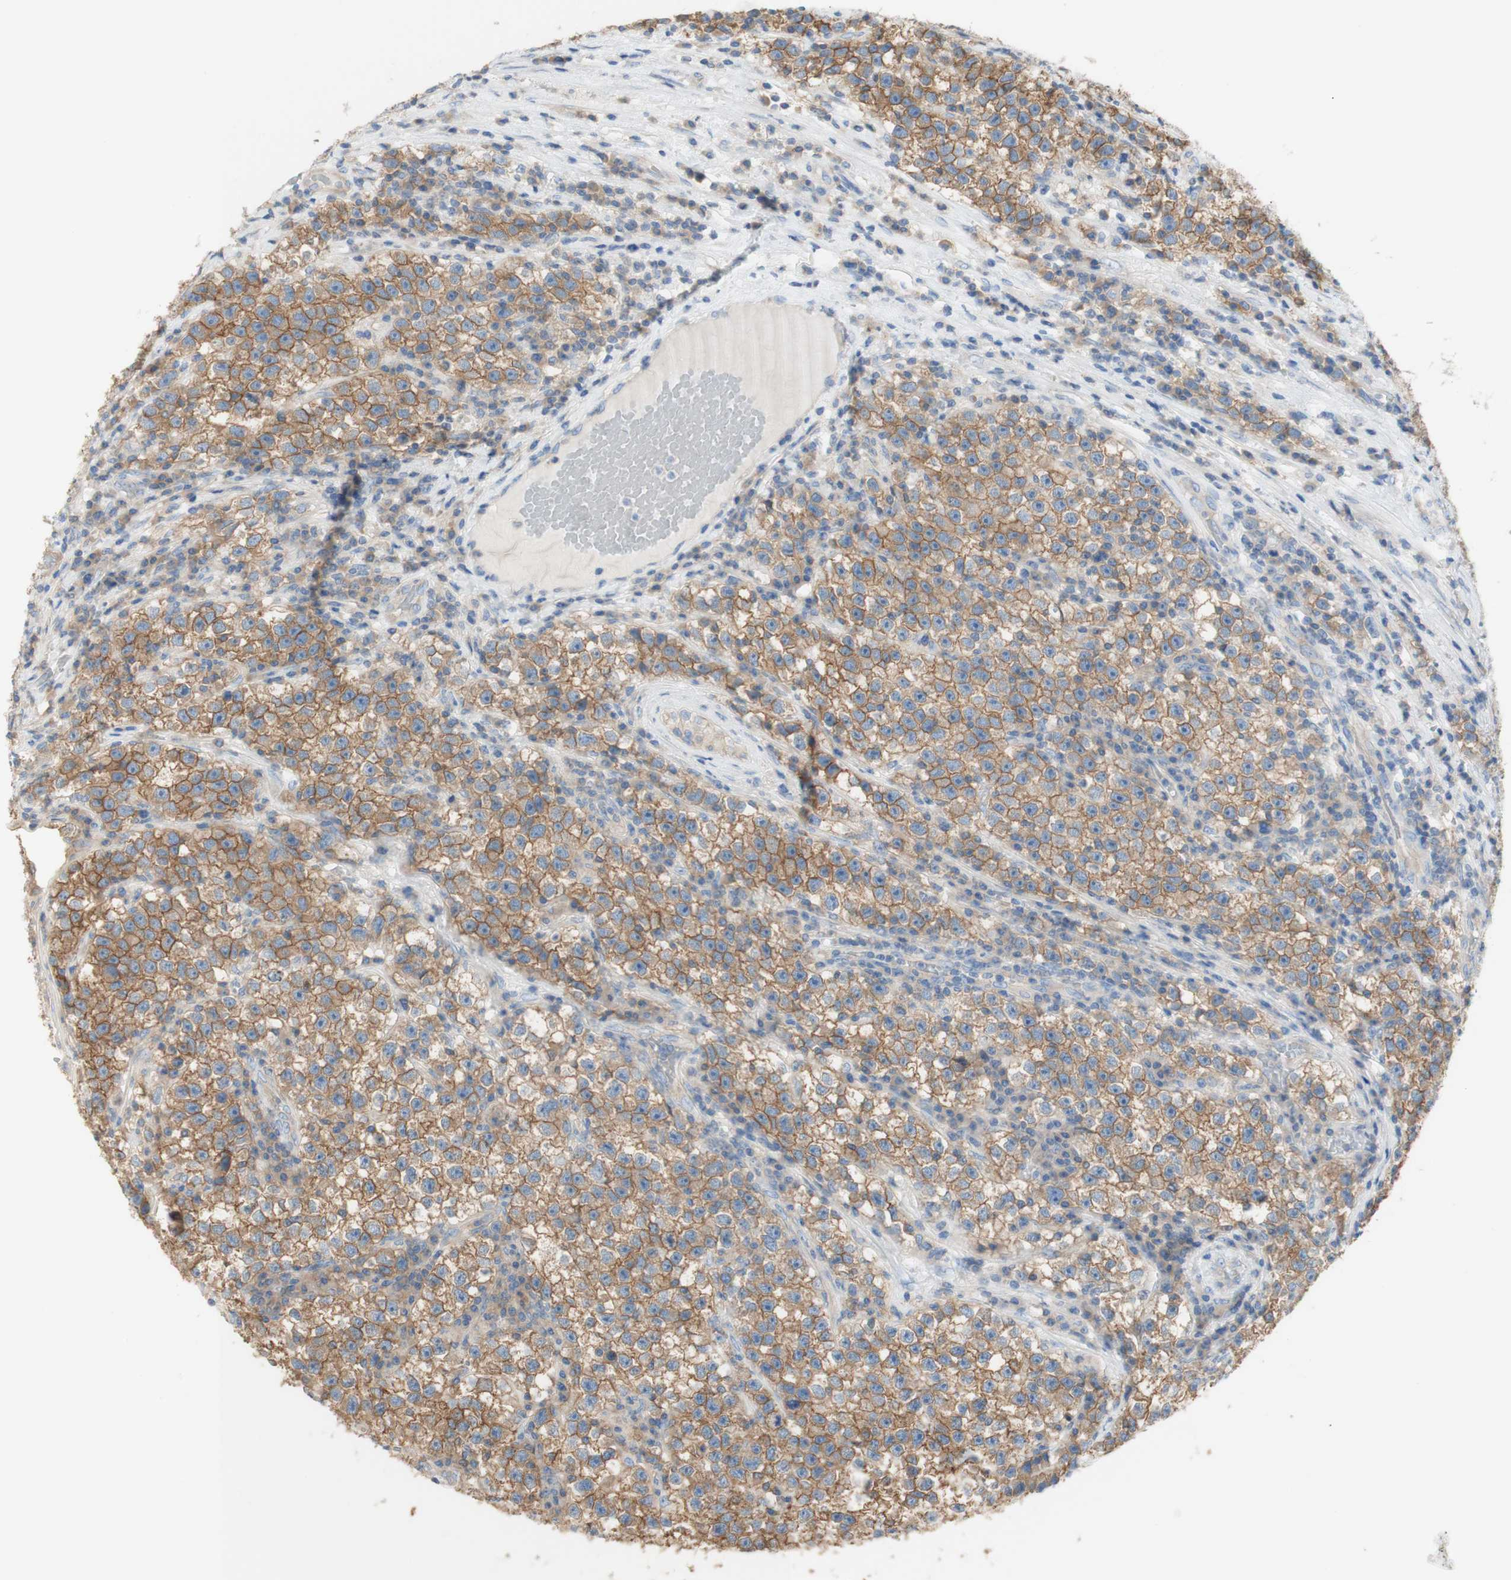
{"staining": {"intensity": "moderate", "quantity": ">75%", "location": "cytoplasmic/membranous"}, "tissue": "testis cancer", "cell_type": "Tumor cells", "image_type": "cancer", "snomed": [{"axis": "morphology", "description": "Seminoma, NOS"}, {"axis": "topography", "description": "Testis"}], "caption": "Brown immunohistochemical staining in testis seminoma shows moderate cytoplasmic/membranous staining in about >75% of tumor cells.", "gene": "ATP2B1", "patient": {"sex": "male", "age": 22}}